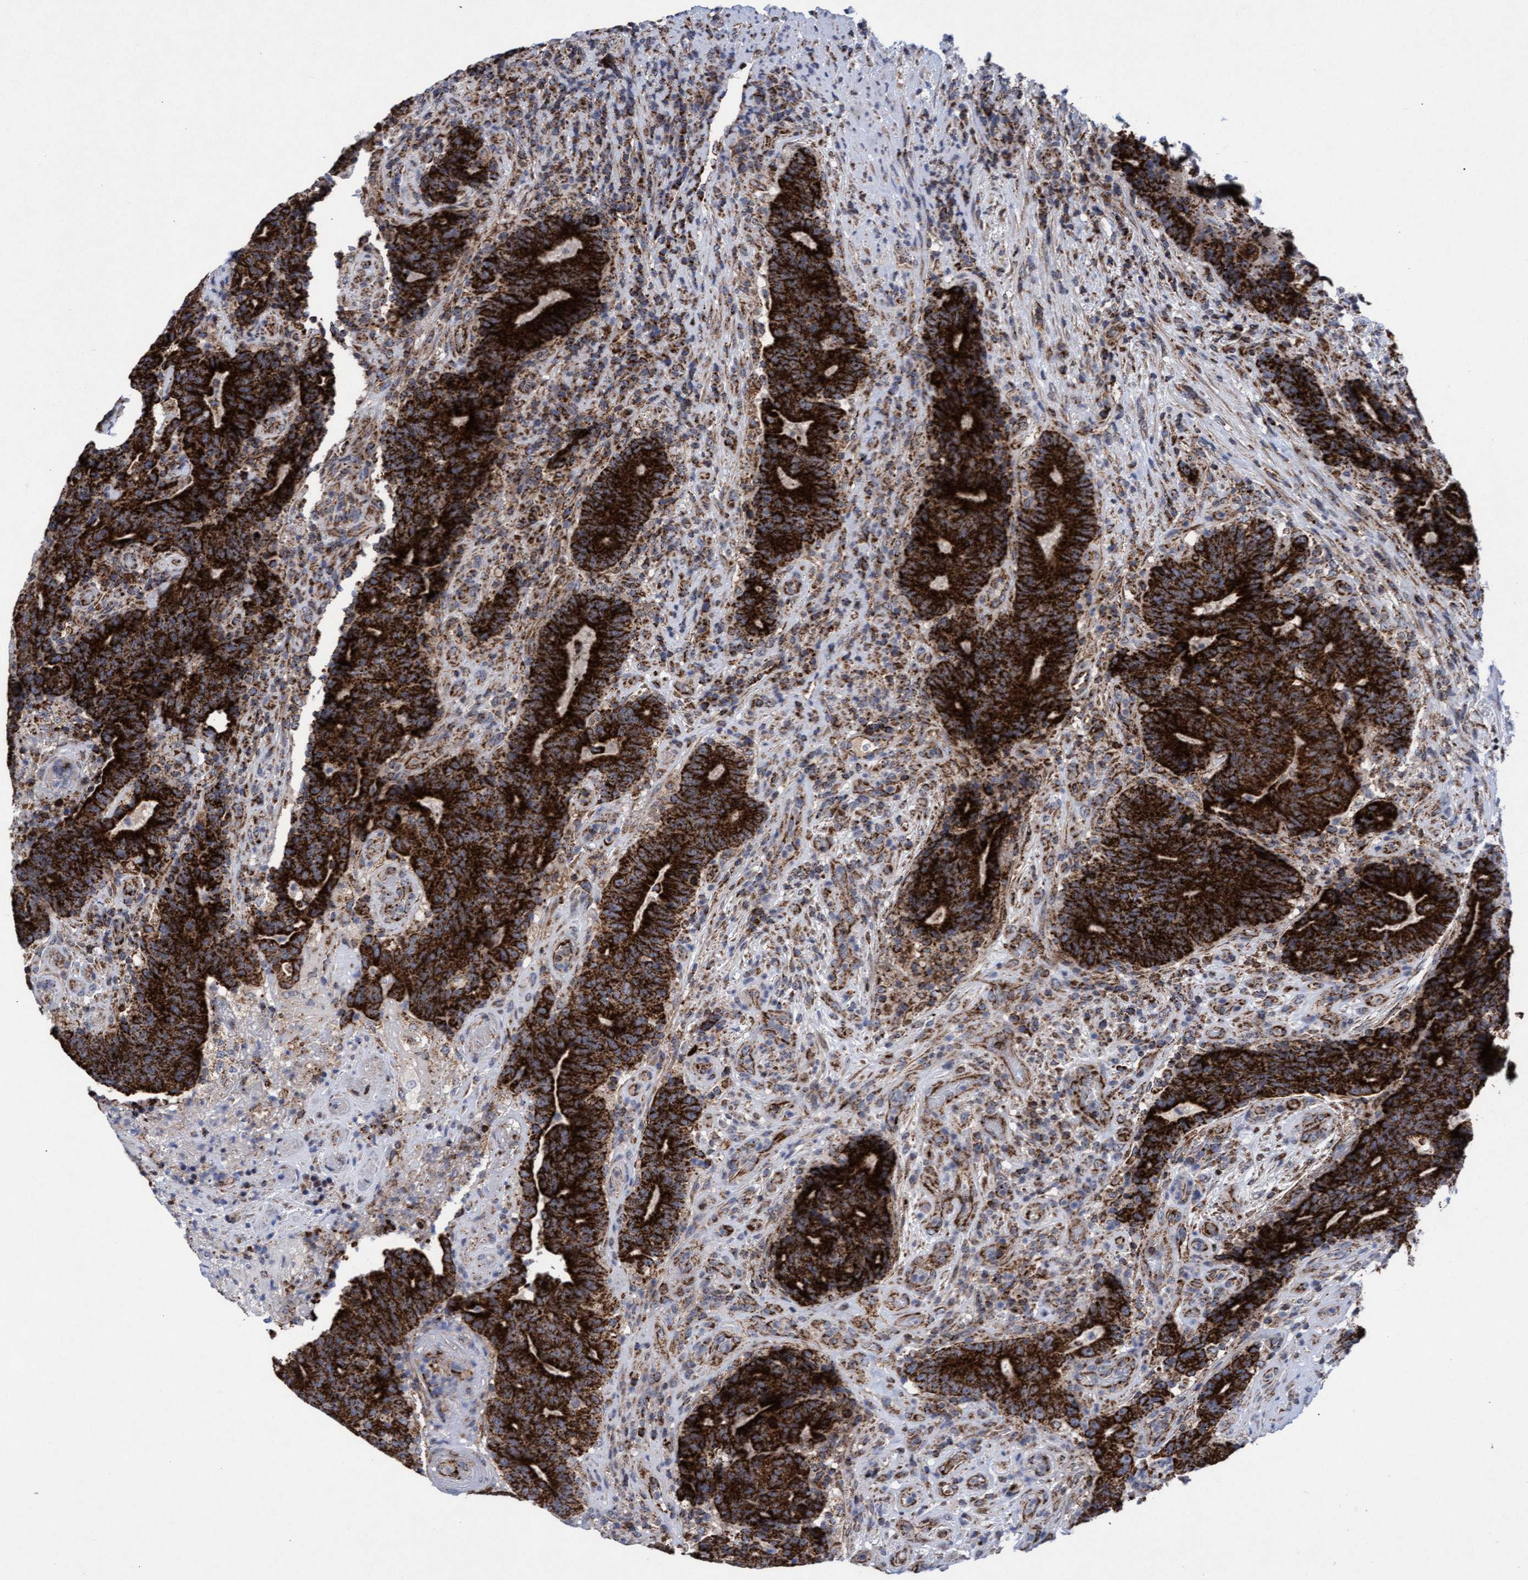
{"staining": {"intensity": "strong", "quantity": ">75%", "location": "cytoplasmic/membranous"}, "tissue": "colorectal cancer", "cell_type": "Tumor cells", "image_type": "cancer", "snomed": [{"axis": "morphology", "description": "Normal tissue, NOS"}, {"axis": "morphology", "description": "Adenocarcinoma, NOS"}, {"axis": "topography", "description": "Colon"}], "caption": "IHC micrograph of neoplastic tissue: colorectal adenocarcinoma stained using immunohistochemistry (IHC) displays high levels of strong protein expression localized specifically in the cytoplasmic/membranous of tumor cells, appearing as a cytoplasmic/membranous brown color.", "gene": "MRPL38", "patient": {"sex": "female", "age": 75}}